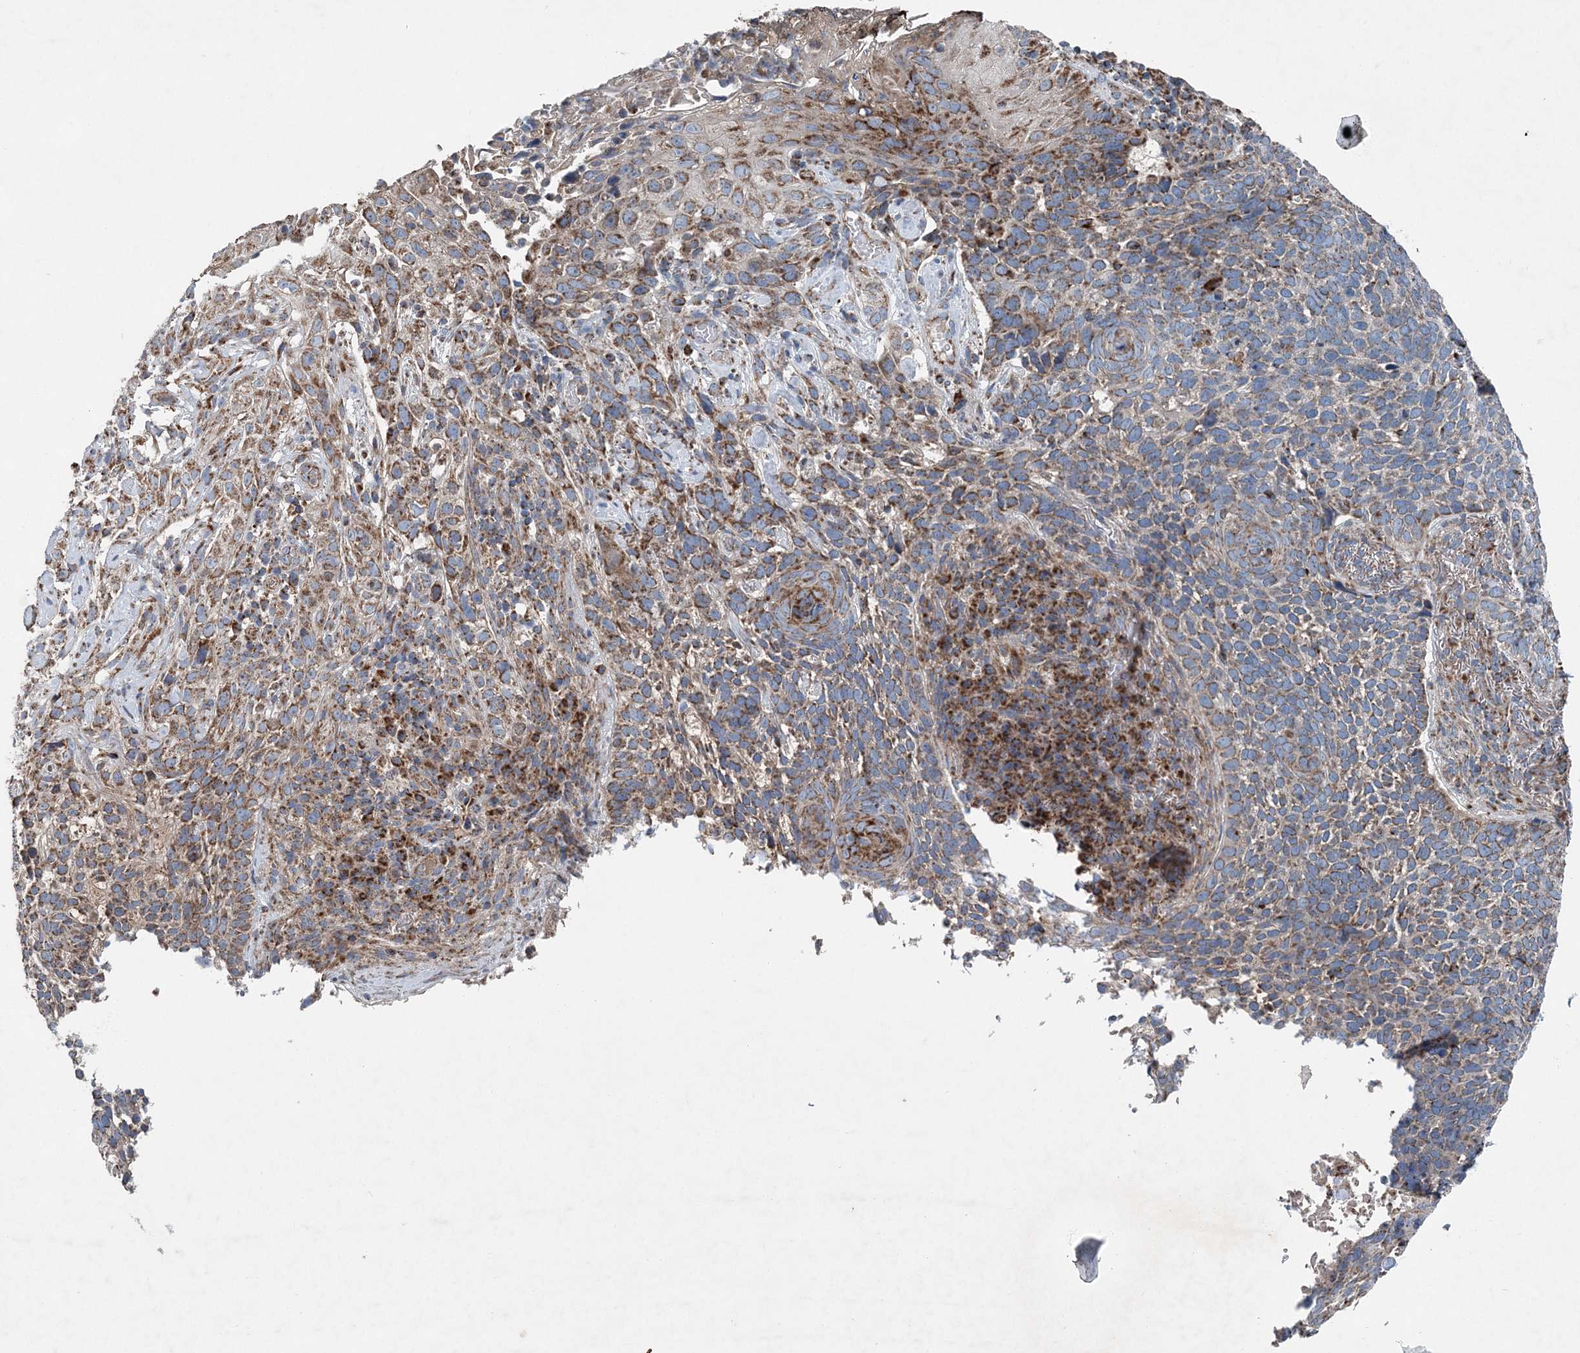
{"staining": {"intensity": "moderate", "quantity": ">75%", "location": "cytoplasmic/membranous"}, "tissue": "skin cancer", "cell_type": "Tumor cells", "image_type": "cancer", "snomed": [{"axis": "morphology", "description": "Basal cell carcinoma"}, {"axis": "topography", "description": "Skin"}], "caption": "This micrograph displays skin cancer stained with immunohistochemistry to label a protein in brown. The cytoplasmic/membranous of tumor cells show moderate positivity for the protein. Nuclei are counter-stained blue.", "gene": "SPAG16", "patient": {"sex": "female", "age": 64}}